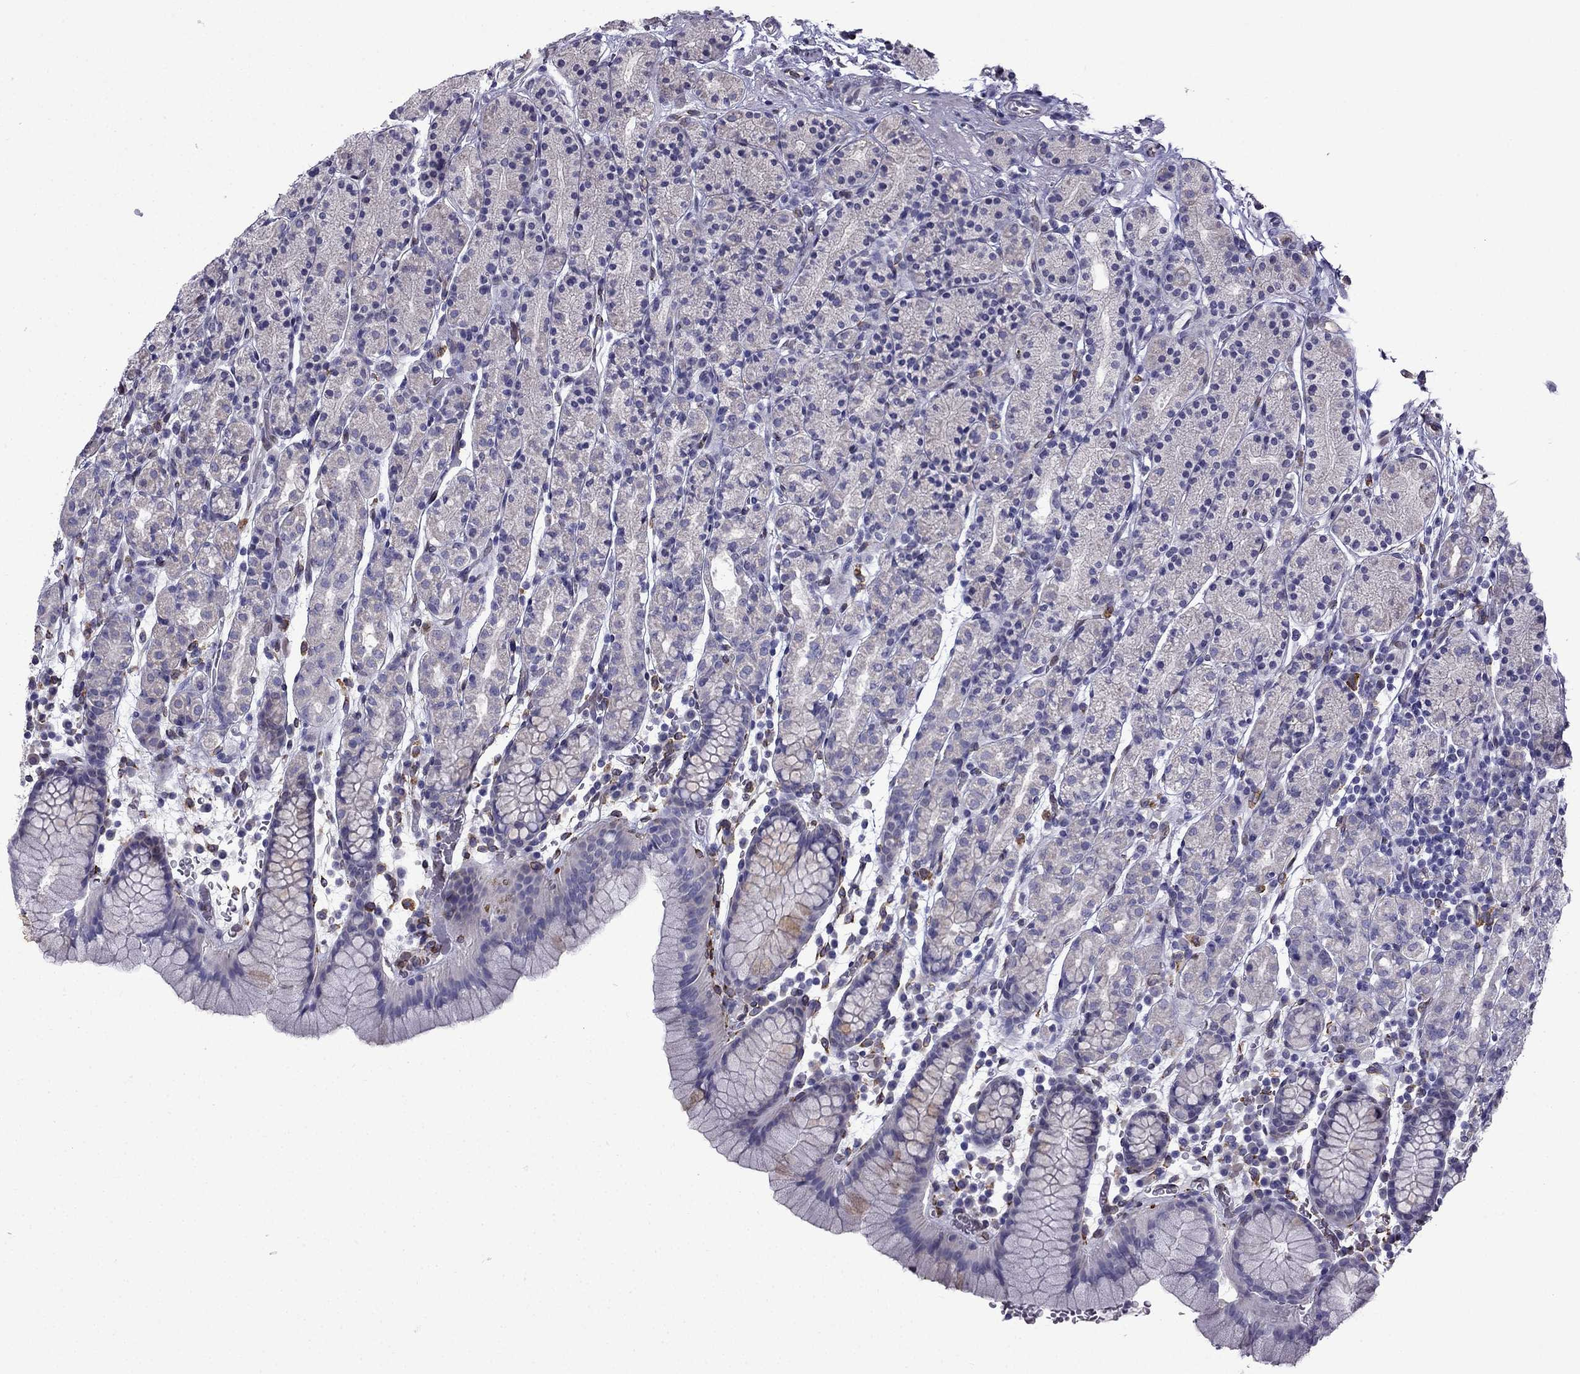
{"staining": {"intensity": "negative", "quantity": "none", "location": "none"}, "tissue": "stomach", "cell_type": "Glandular cells", "image_type": "normal", "snomed": [{"axis": "morphology", "description": "Normal tissue, NOS"}, {"axis": "topography", "description": "Stomach, upper"}, {"axis": "topography", "description": "Stomach"}], "caption": "This image is of unremarkable stomach stained with immunohistochemistry to label a protein in brown with the nuclei are counter-stained blue. There is no staining in glandular cells.", "gene": "IKBIP", "patient": {"sex": "male", "age": 62}}